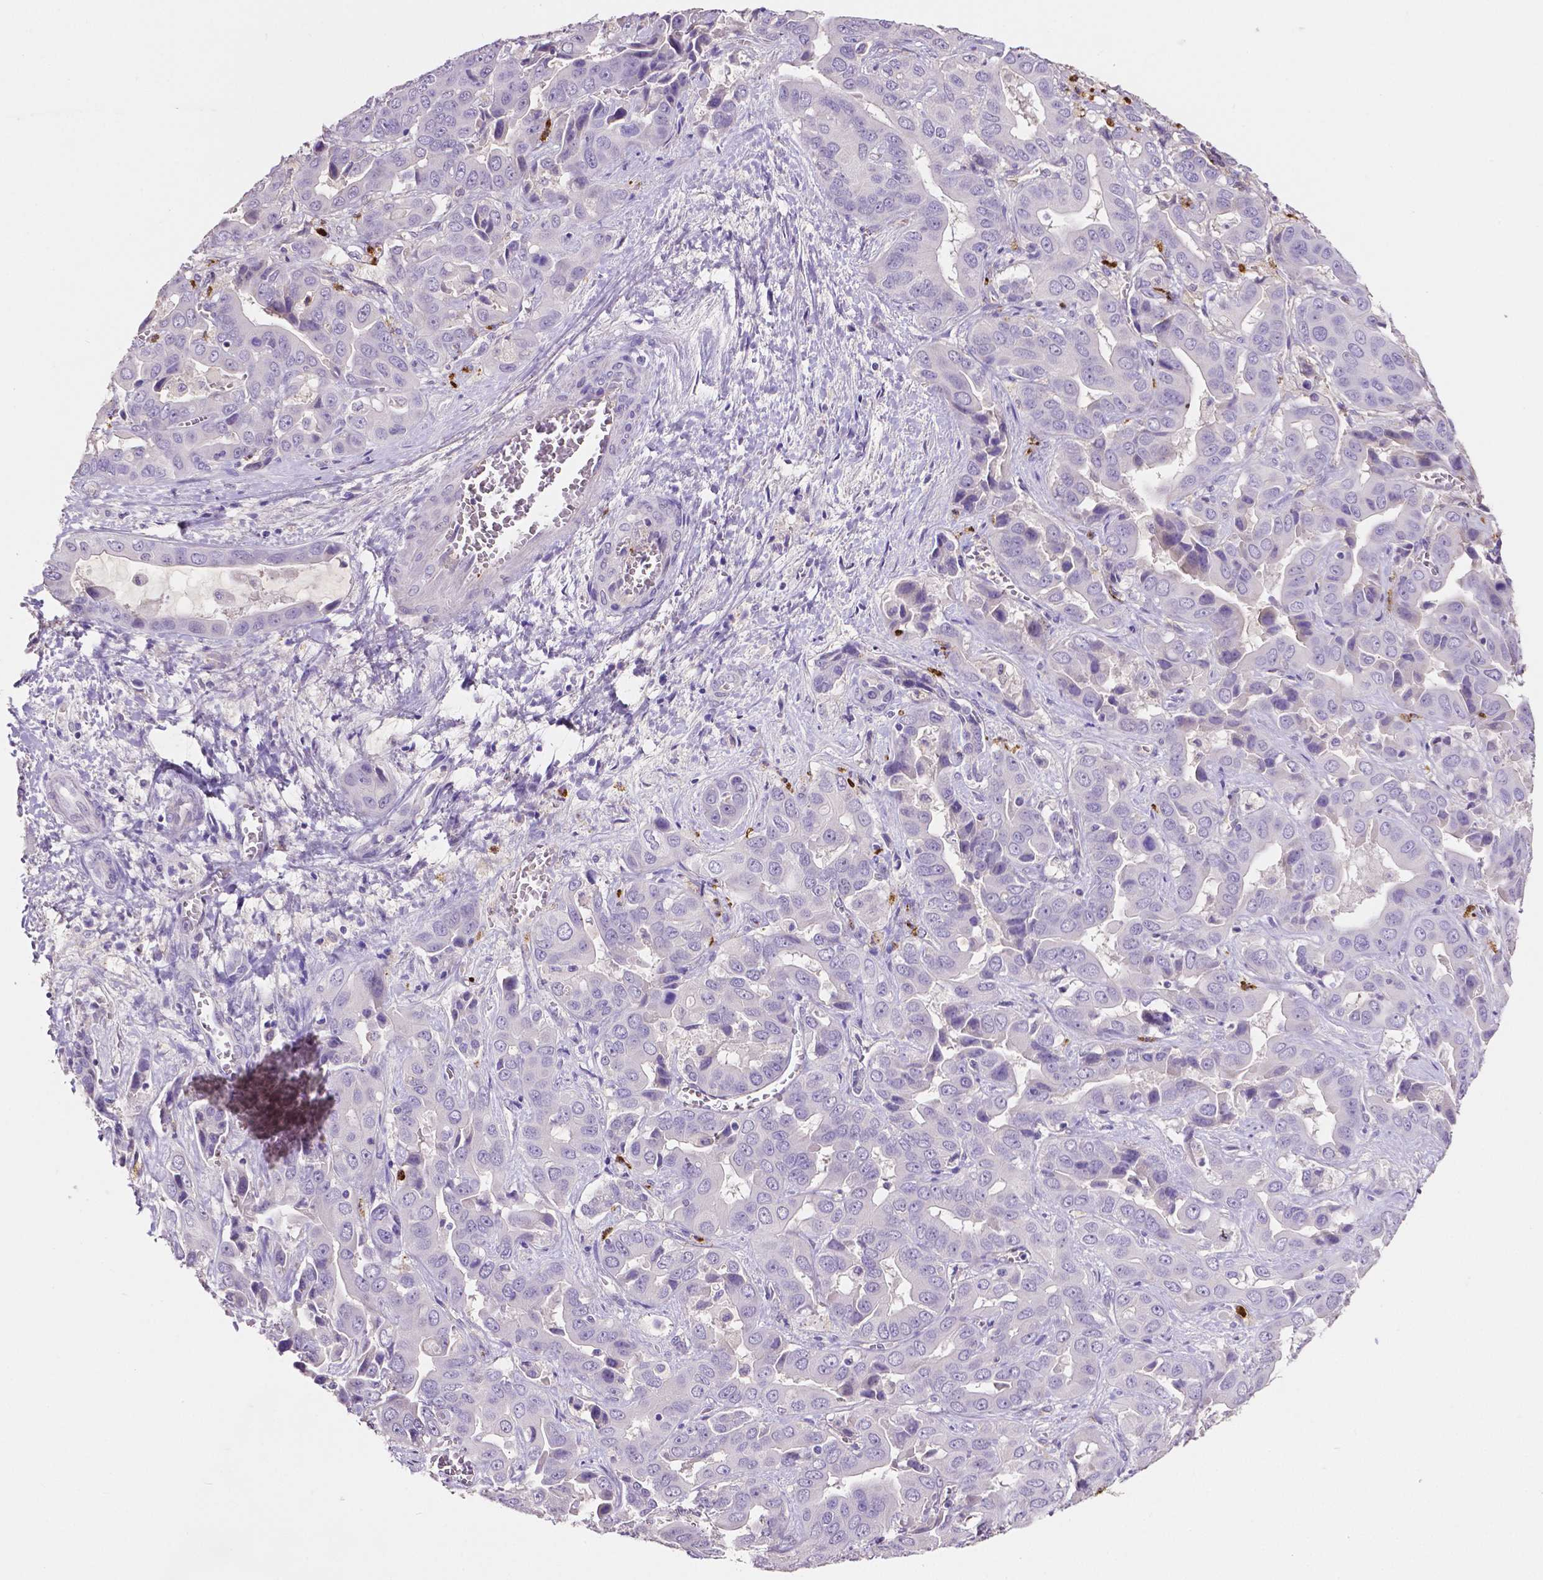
{"staining": {"intensity": "negative", "quantity": "none", "location": "none"}, "tissue": "liver cancer", "cell_type": "Tumor cells", "image_type": "cancer", "snomed": [{"axis": "morphology", "description": "Cholangiocarcinoma"}, {"axis": "topography", "description": "Liver"}], "caption": "This histopathology image is of liver cancer (cholangiocarcinoma) stained with immunohistochemistry (IHC) to label a protein in brown with the nuclei are counter-stained blue. There is no positivity in tumor cells. (DAB immunohistochemistry (IHC) with hematoxylin counter stain).", "gene": "MMP9", "patient": {"sex": "female", "age": 52}}